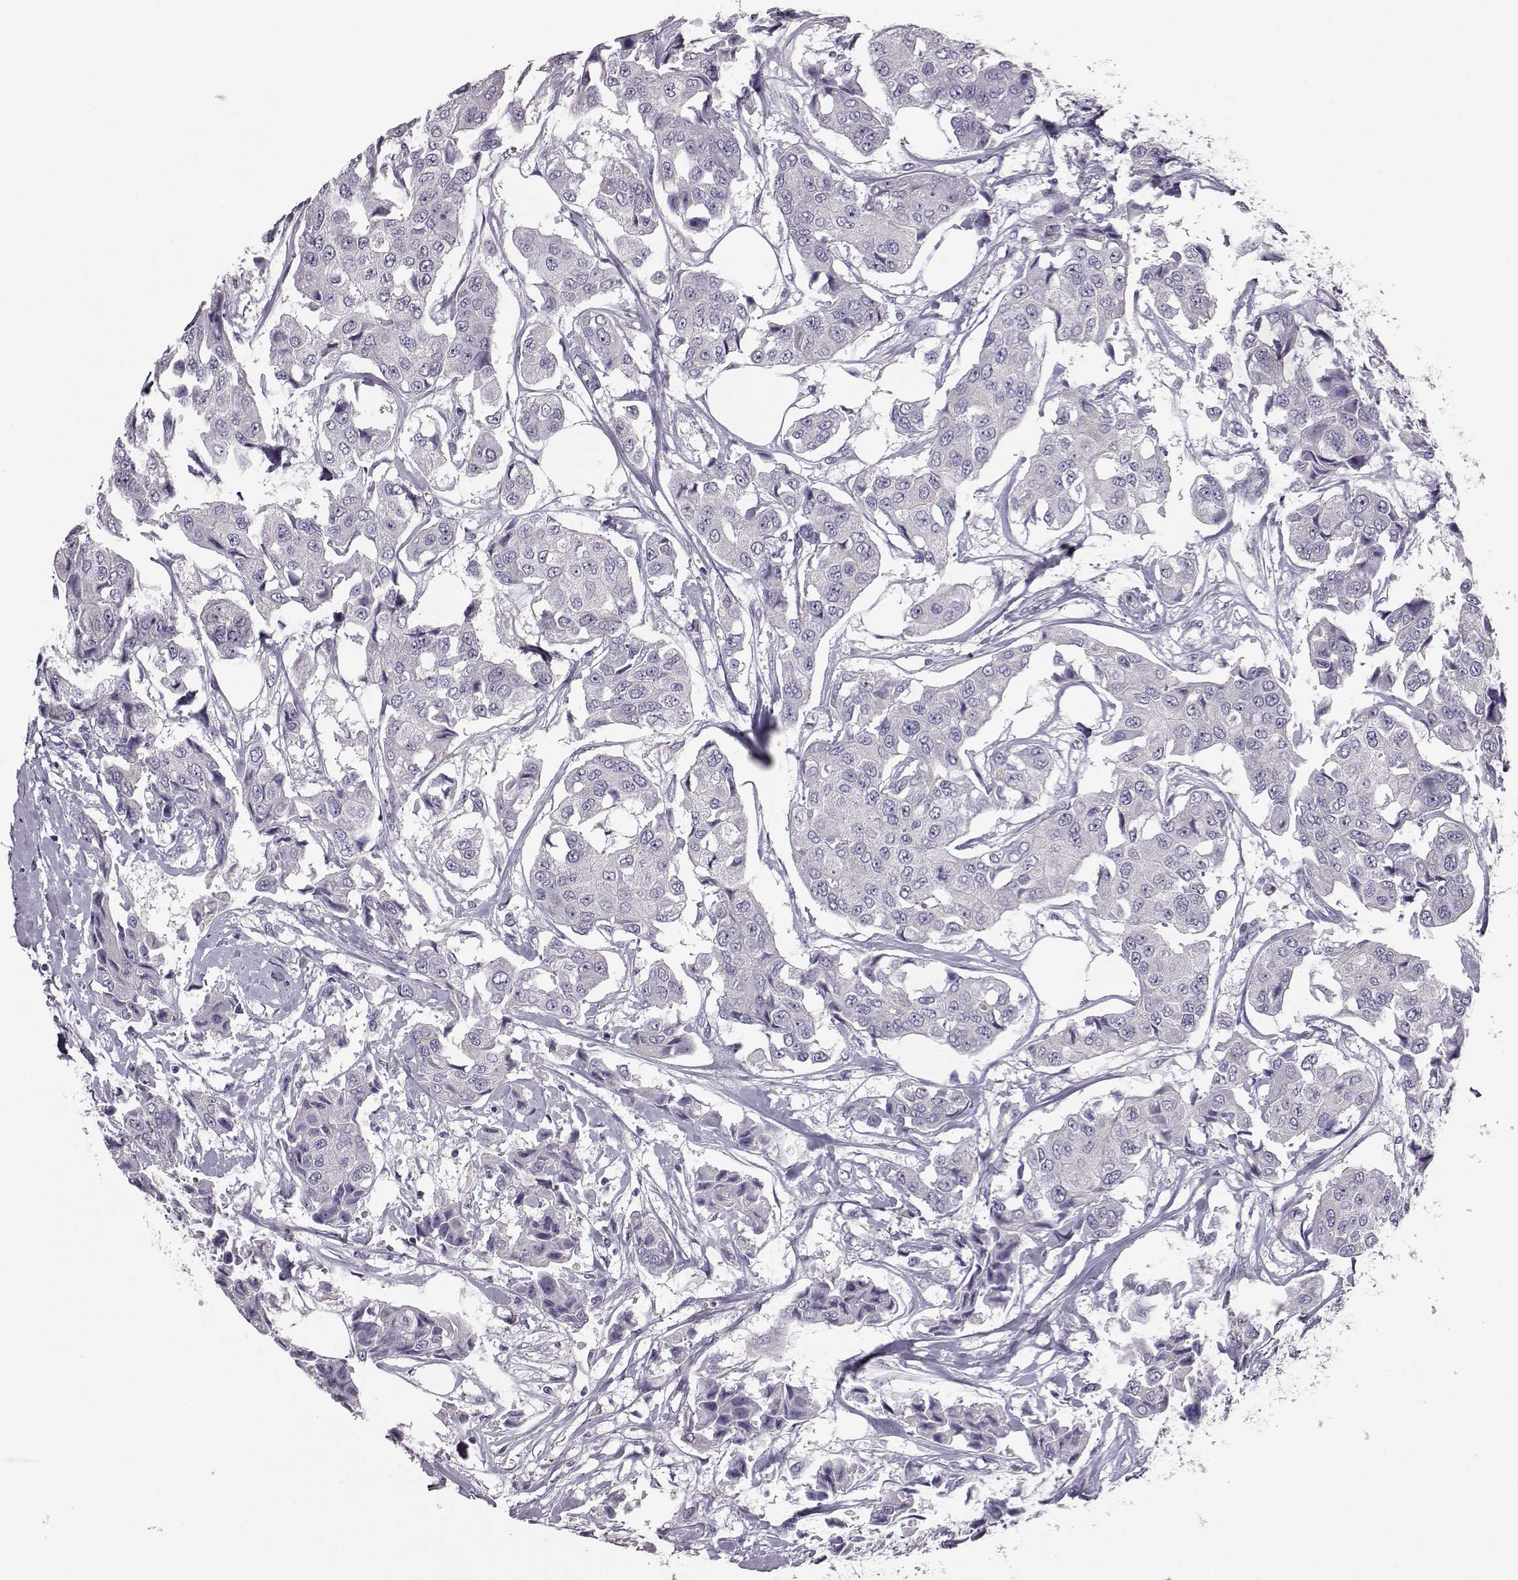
{"staining": {"intensity": "negative", "quantity": "none", "location": "none"}, "tissue": "breast cancer", "cell_type": "Tumor cells", "image_type": "cancer", "snomed": [{"axis": "morphology", "description": "Duct carcinoma"}, {"axis": "topography", "description": "Breast"}, {"axis": "topography", "description": "Lymph node"}], "caption": "This is an IHC histopathology image of human intraductal carcinoma (breast). There is no positivity in tumor cells.", "gene": "ADGRG5", "patient": {"sex": "female", "age": 80}}